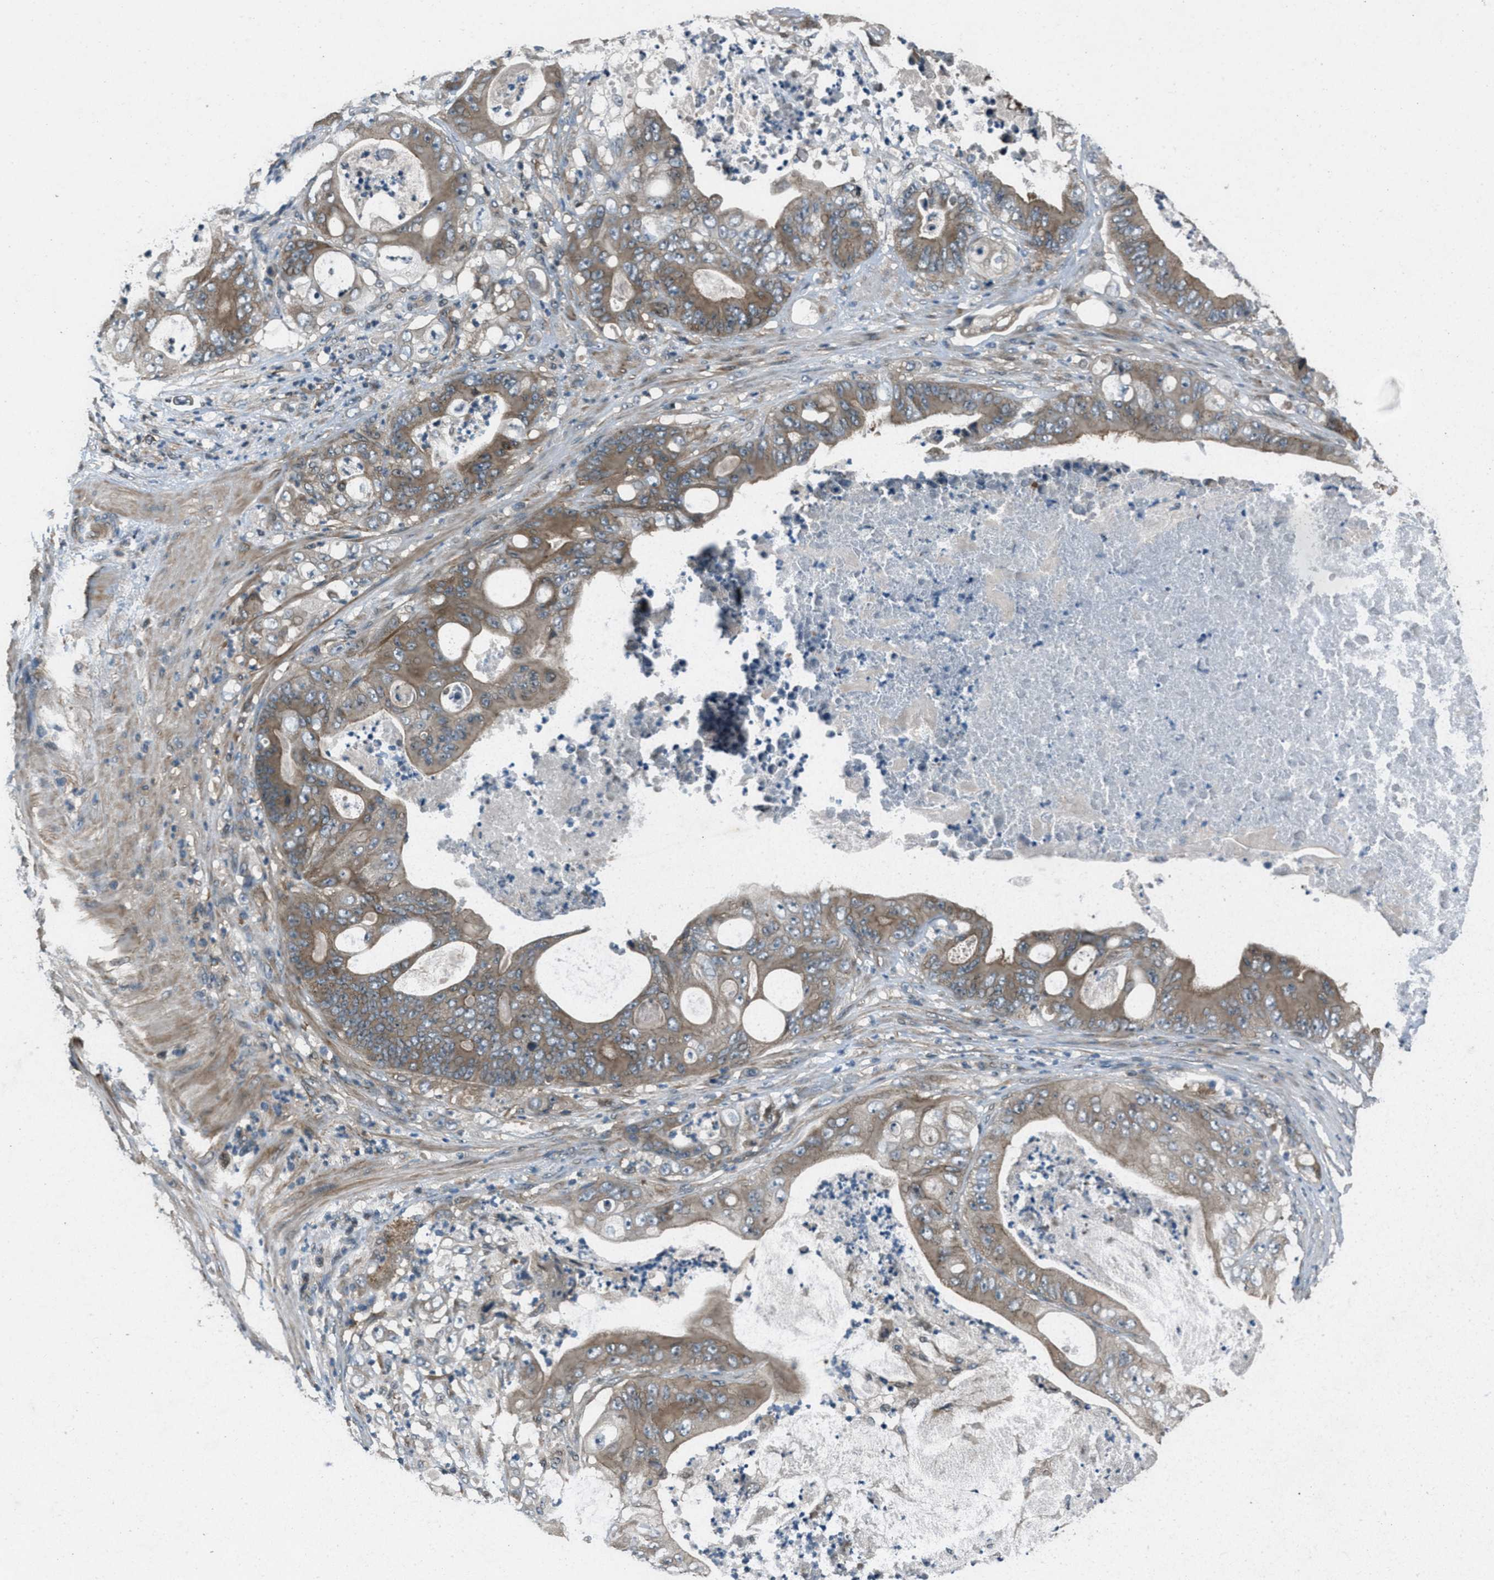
{"staining": {"intensity": "moderate", "quantity": ">75%", "location": "cytoplasmic/membranous"}, "tissue": "stomach cancer", "cell_type": "Tumor cells", "image_type": "cancer", "snomed": [{"axis": "morphology", "description": "Adenocarcinoma, NOS"}, {"axis": "topography", "description": "Stomach"}], "caption": "Tumor cells demonstrate medium levels of moderate cytoplasmic/membranous expression in approximately >75% of cells in human stomach cancer. (Stains: DAB (3,3'-diaminobenzidine) in brown, nuclei in blue, Microscopy: brightfield microscopy at high magnification).", "gene": "EPSTI1", "patient": {"sex": "female", "age": 73}}